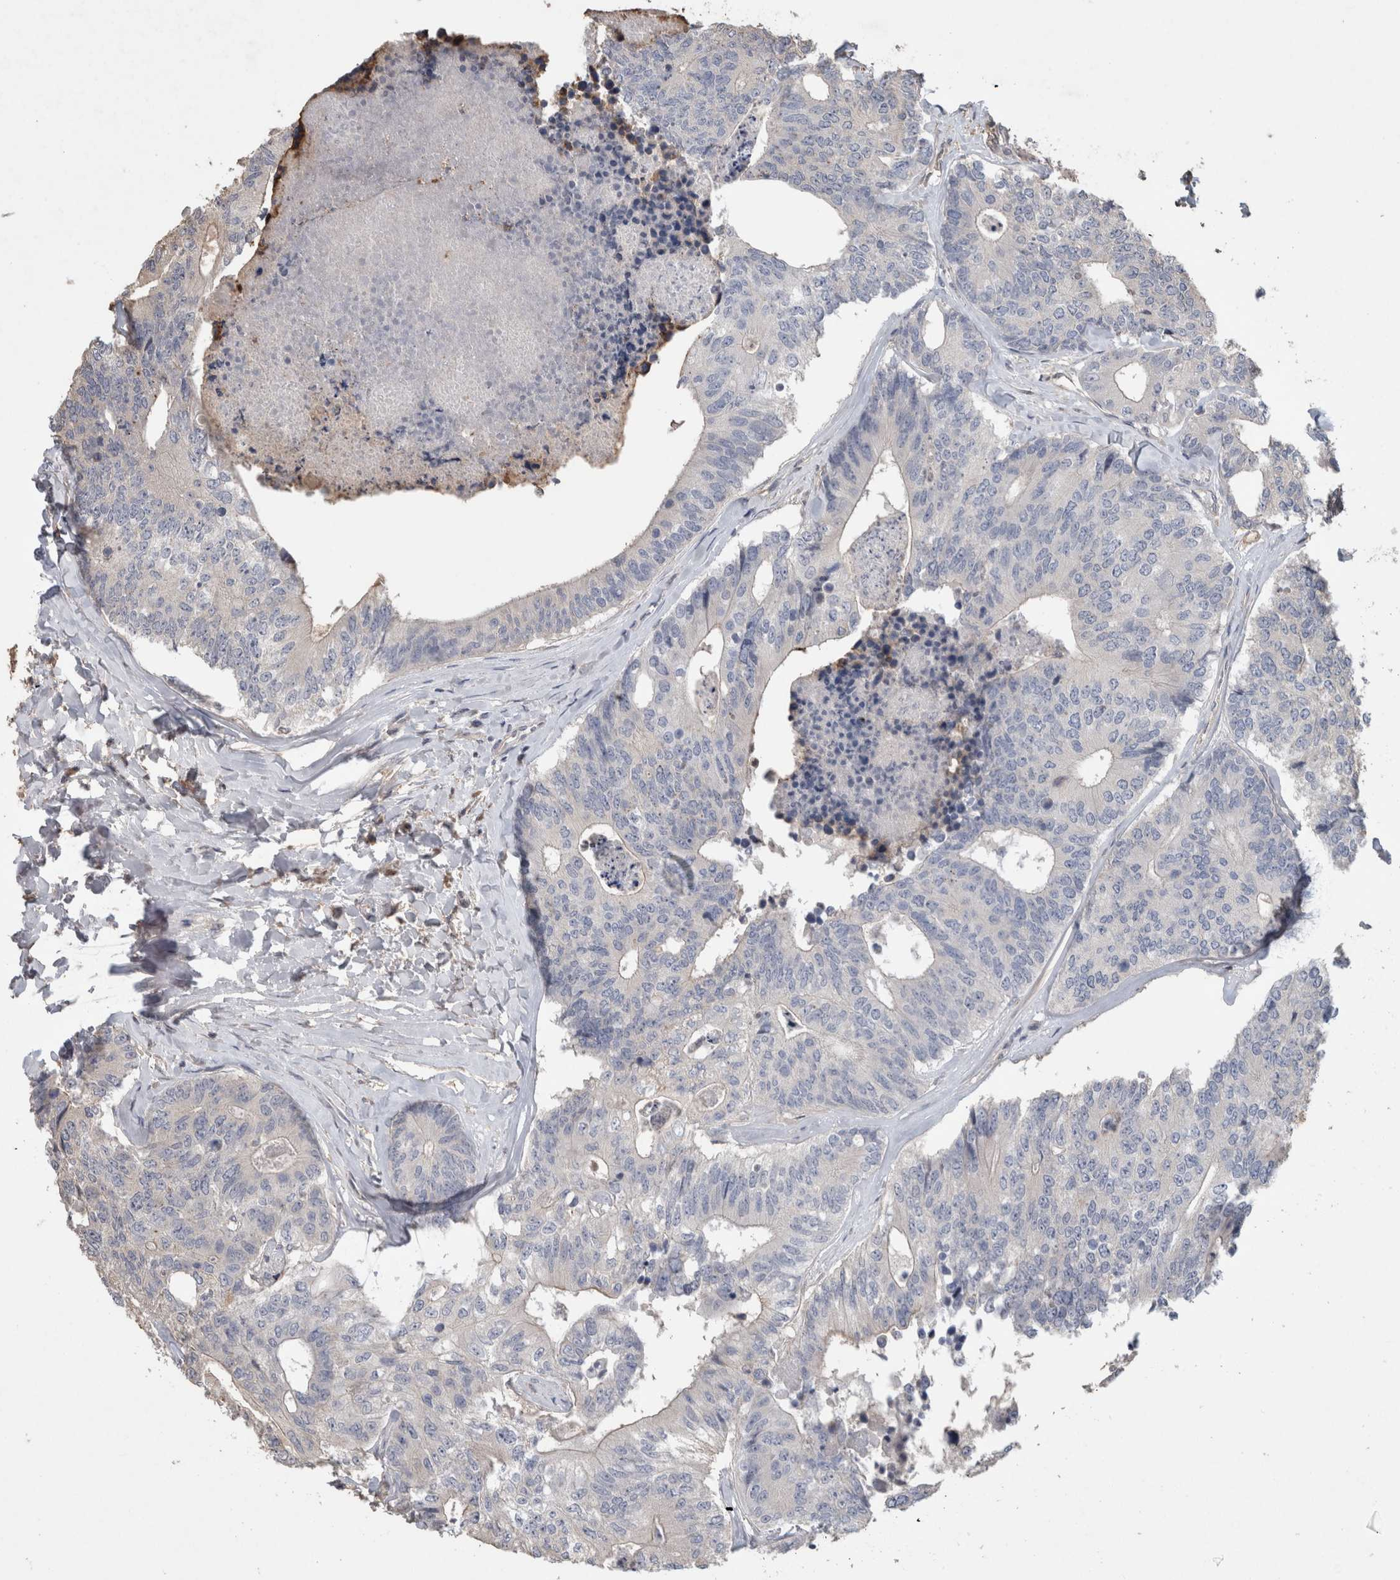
{"staining": {"intensity": "negative", "quantity": "none", "location": "none"}, "tissue": "colorectal cancer", "cell_type": "Tumor cells", "image_type": "cancer", "snomed": [{"axis": "morphology", "description": "Adenocarcinoma, NOS"}, {"axis": "topography", "description": "Colon"}], "caption": "Immunohistochemistry histopathology image of human adenocarcinoma (colorectal) stained for a protein (brown), which reveals no positivity in tumor cells.", "gene": "TRIM5", "patient": {"sex": "female", "age": 67}}